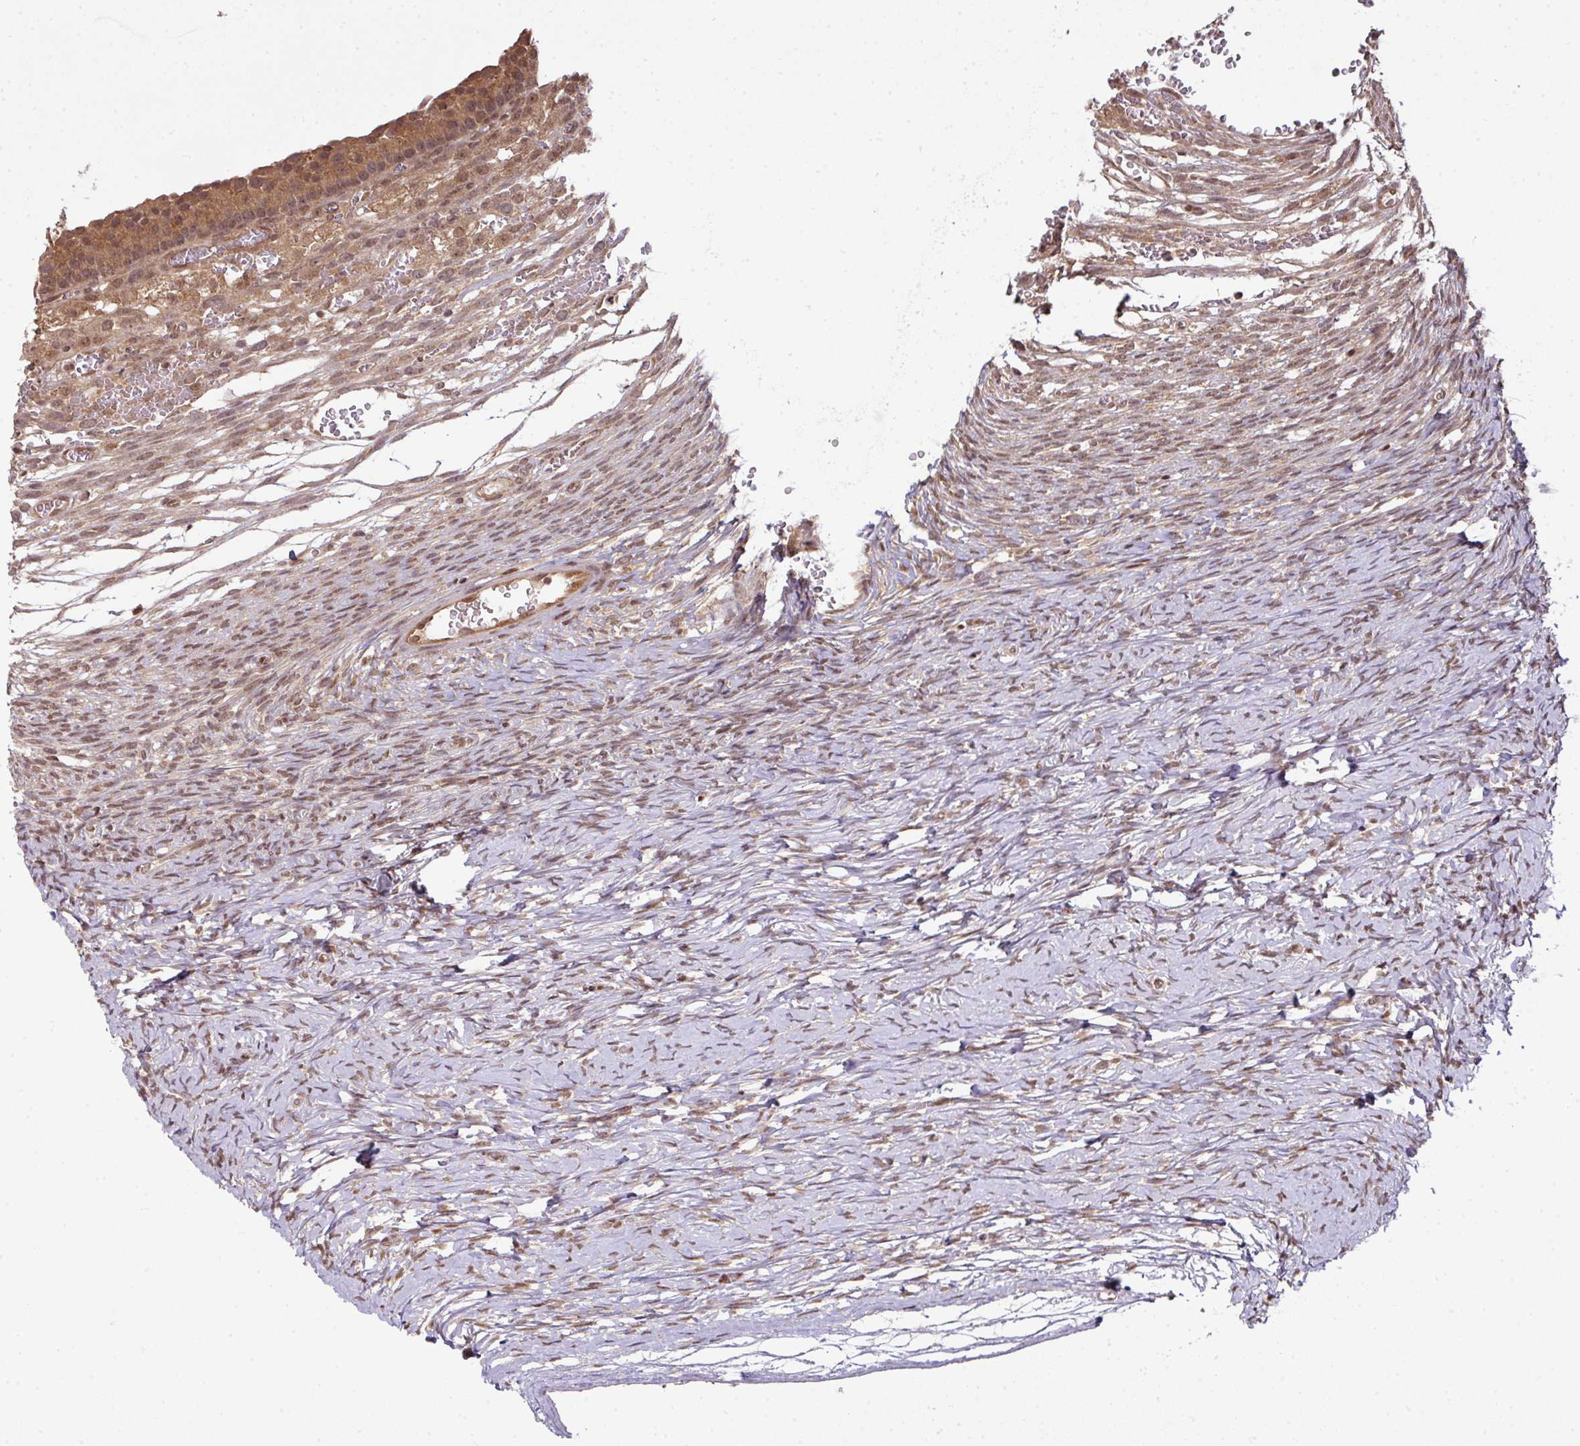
{"staining": {"intensity": "weak", "quantity": ">75%", "location": "cytoplasmic/membranous"}, "tissue": "ovary", "cell_type": "Ovarian stroma cells", "image_type": "normal", "snomed": [{"axis": "morphology", "description": "Normal tissue, NOS"}, {"axis": "topography", "description": "Ovary"}], "caption": "The image exhibits immunohistochemical staining of normal ovary. There is weak cytoplasmic/membranous staining is appreciated in approximately >75% of ovarian stroma cells.", "gene": "ANKRD18A", "patient": {"sex": "female", "age": 39}}